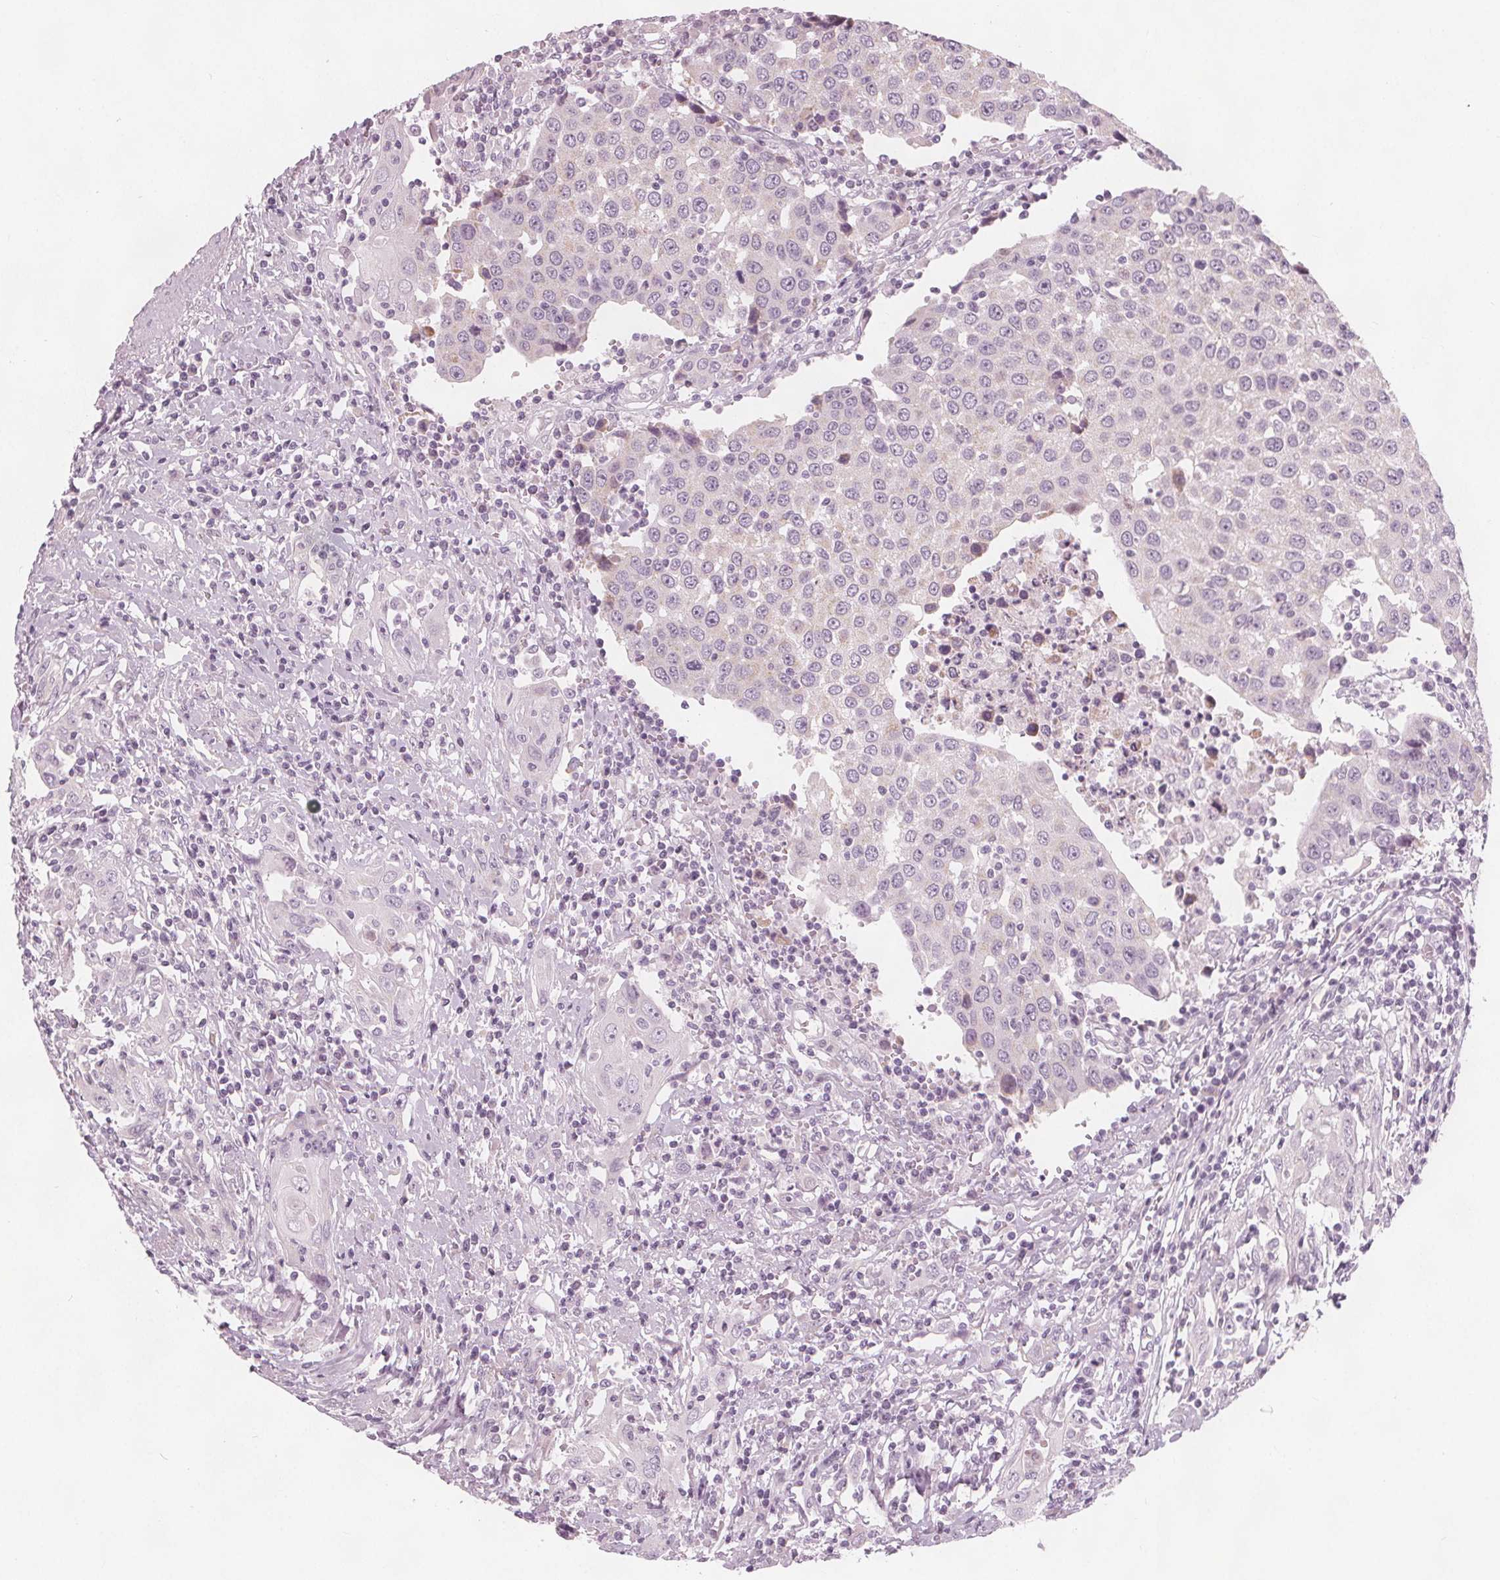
{"staining": {"intensity": "negative", "quantity": "none", "location": "none"}, "tissue": "urothelial cancer", "cell_type": "Tumor cells", "image_type": "cancer", "snomed": [{"axis": "morphology", "description": "Urothelial carcinoma, High grade"}, {"axis": "topography", "description": "Urinary bladder"}], "caption": "IHC histopathology image of neoplastic tissue: human urothelial carcinoma (high-grade) stained with DAB (3,3'-diaminobenzidine) exhibits no significant protein staining in tumor cells. (DAB (3,3'-diaminobenzidine) IHC, high magnification).", "gene": "BRSK1", "patient": {"sex": "female", "age": 85}}